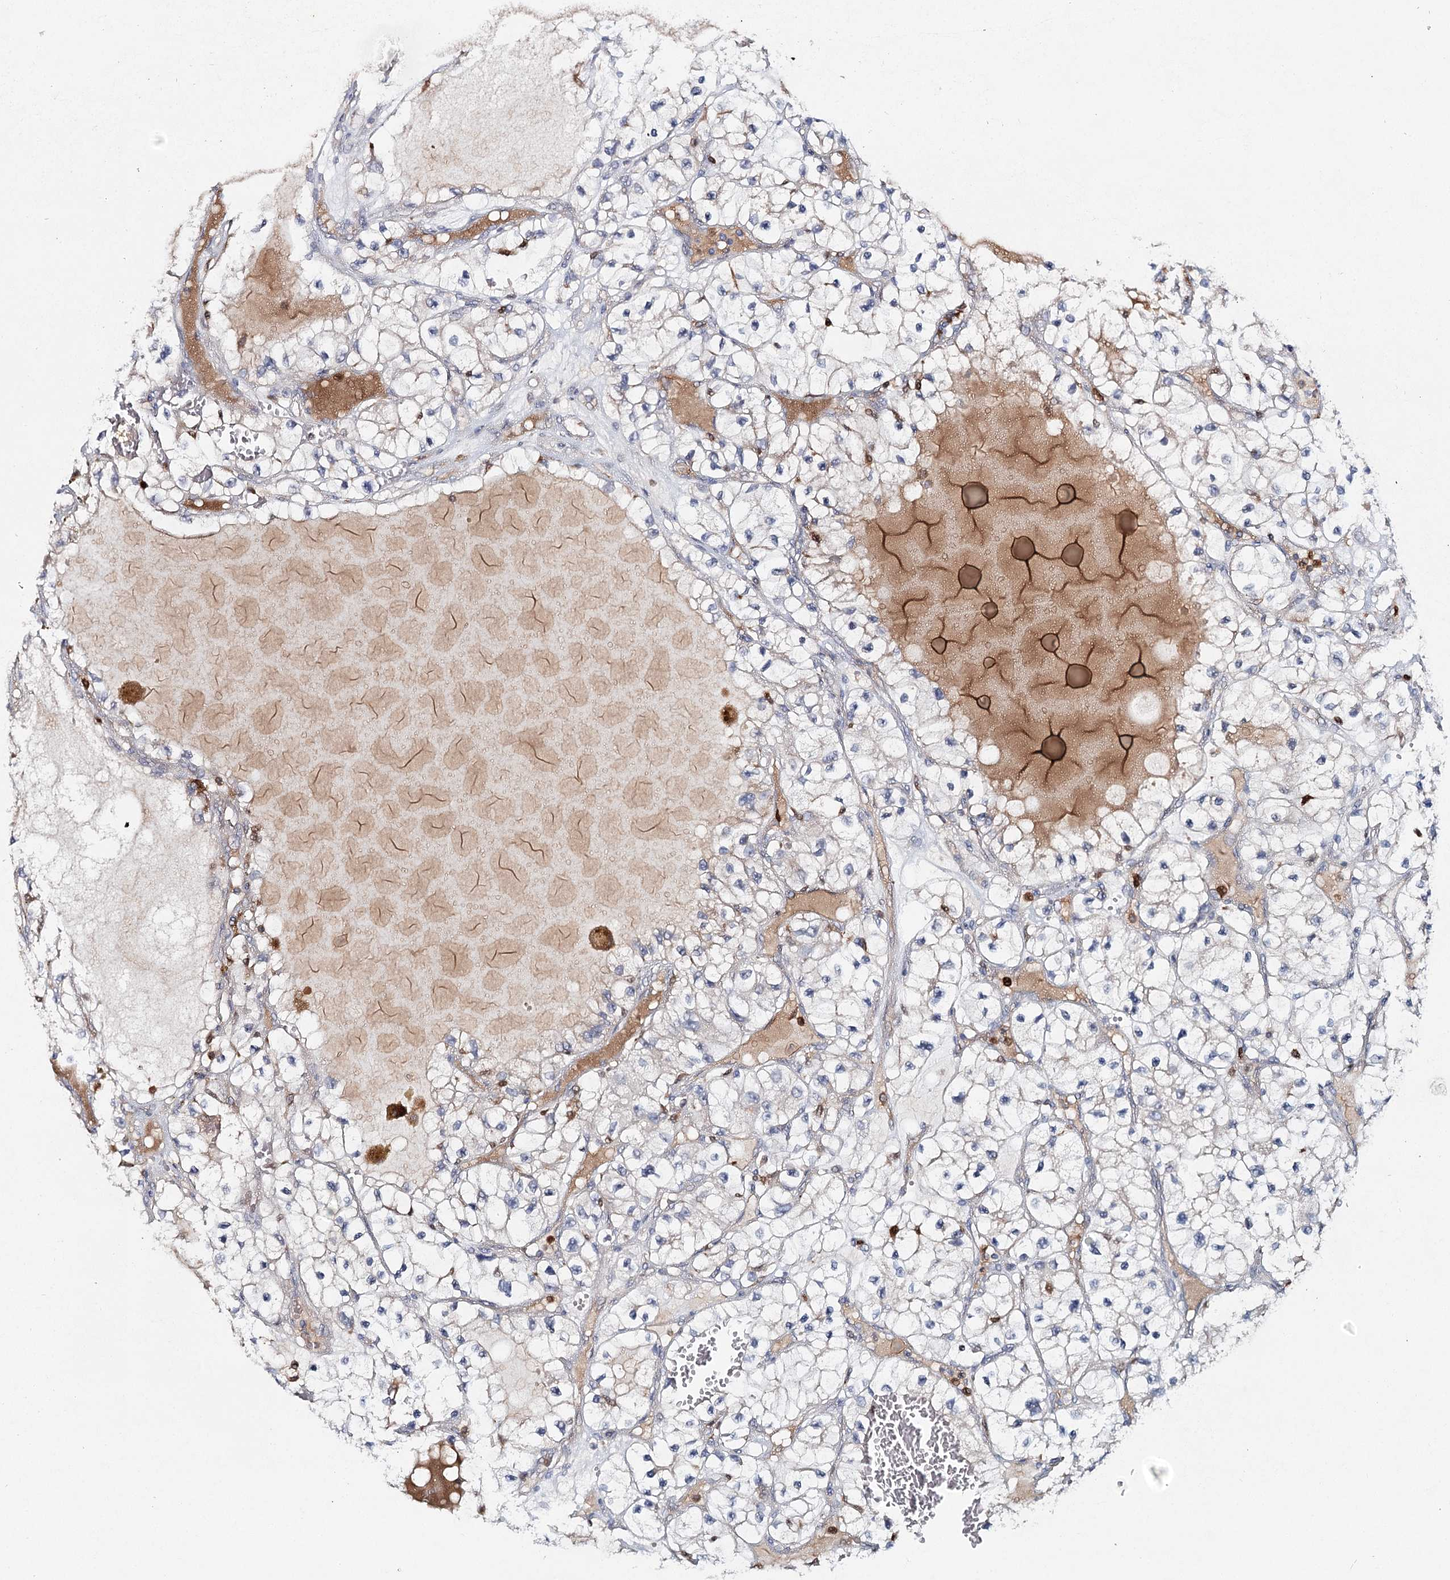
{"staining": {"intensity": "negative", "quantity": "none", "location": "none"}, "tissue": "renal cancer", "cell_type": "Tumor cells", "image_type": "cancer", "snomed": [{"axis": "morphology", "description": "Adenocarcinoma, NOS"}, {"axis": "topography", "description": "Kidney"}], "caption": "Renal cancer (adenocarcinoma) was stained to show a protein in brown. There is no significant positivity in tumor cells.", "gene": "SLC41A2", "patient": {"sex": "female", "age": 57}}